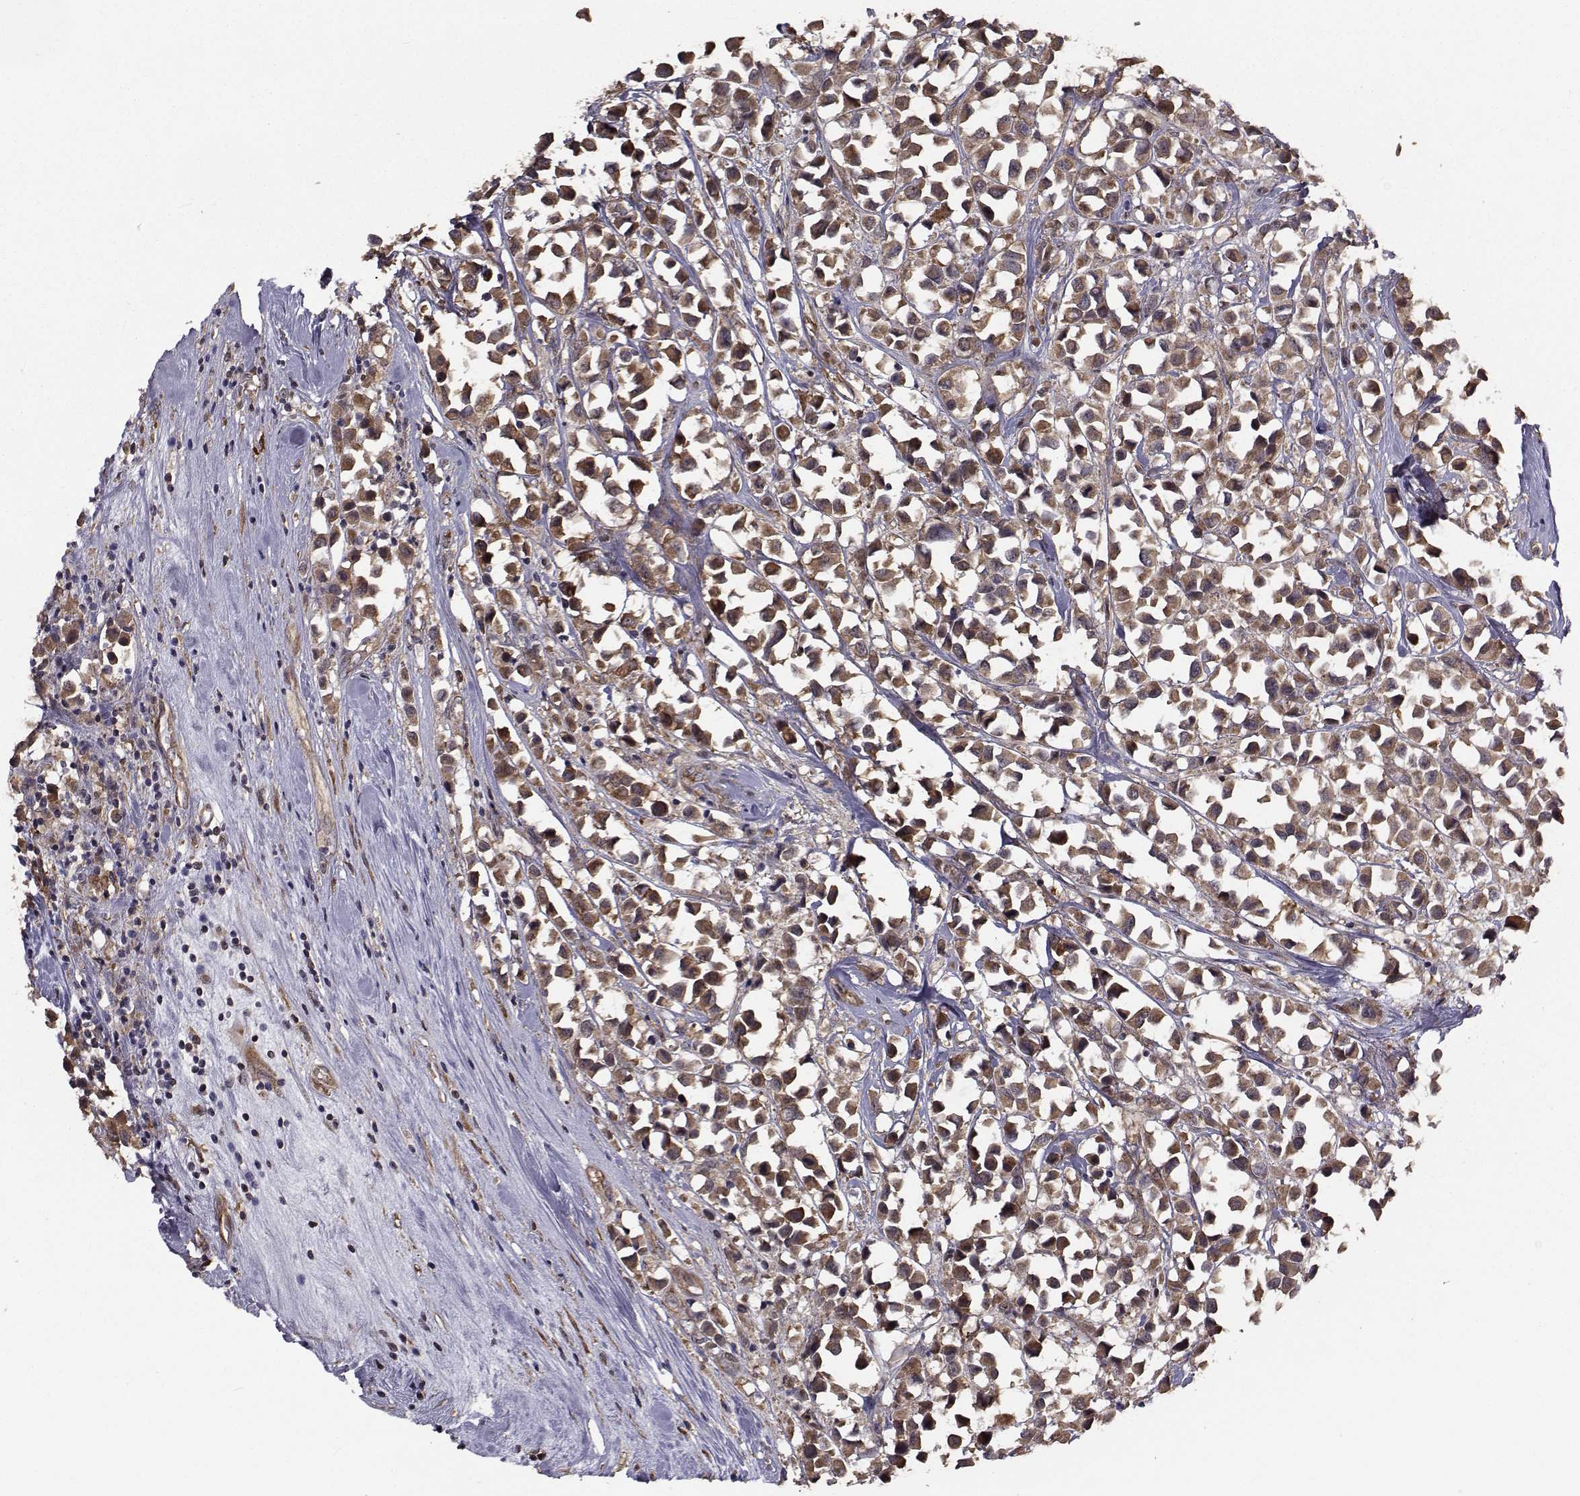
{"staining": {"intensity": "moderate", "quantity": ">75%", "location": "cytoplasmic/membranous"}, "tissue": "breast cancer", "cell_type": "Tumor cells", "image_type": "cancer", "snomed": [{"axis": "morphology", "description": "Duct carcinoma"}, {"axis": "topography", "description": "Breast"}], "caption": "A brown stain shows moderate cytoplasmic/membranous expression of a protein in breast cancer (intraductal carcinoma) tumor cells. (DAB = brown stain, brightfield microscopy at high magnification).", "gene": "TRIP10", "patient": {"sex": "female", "age": 61}}